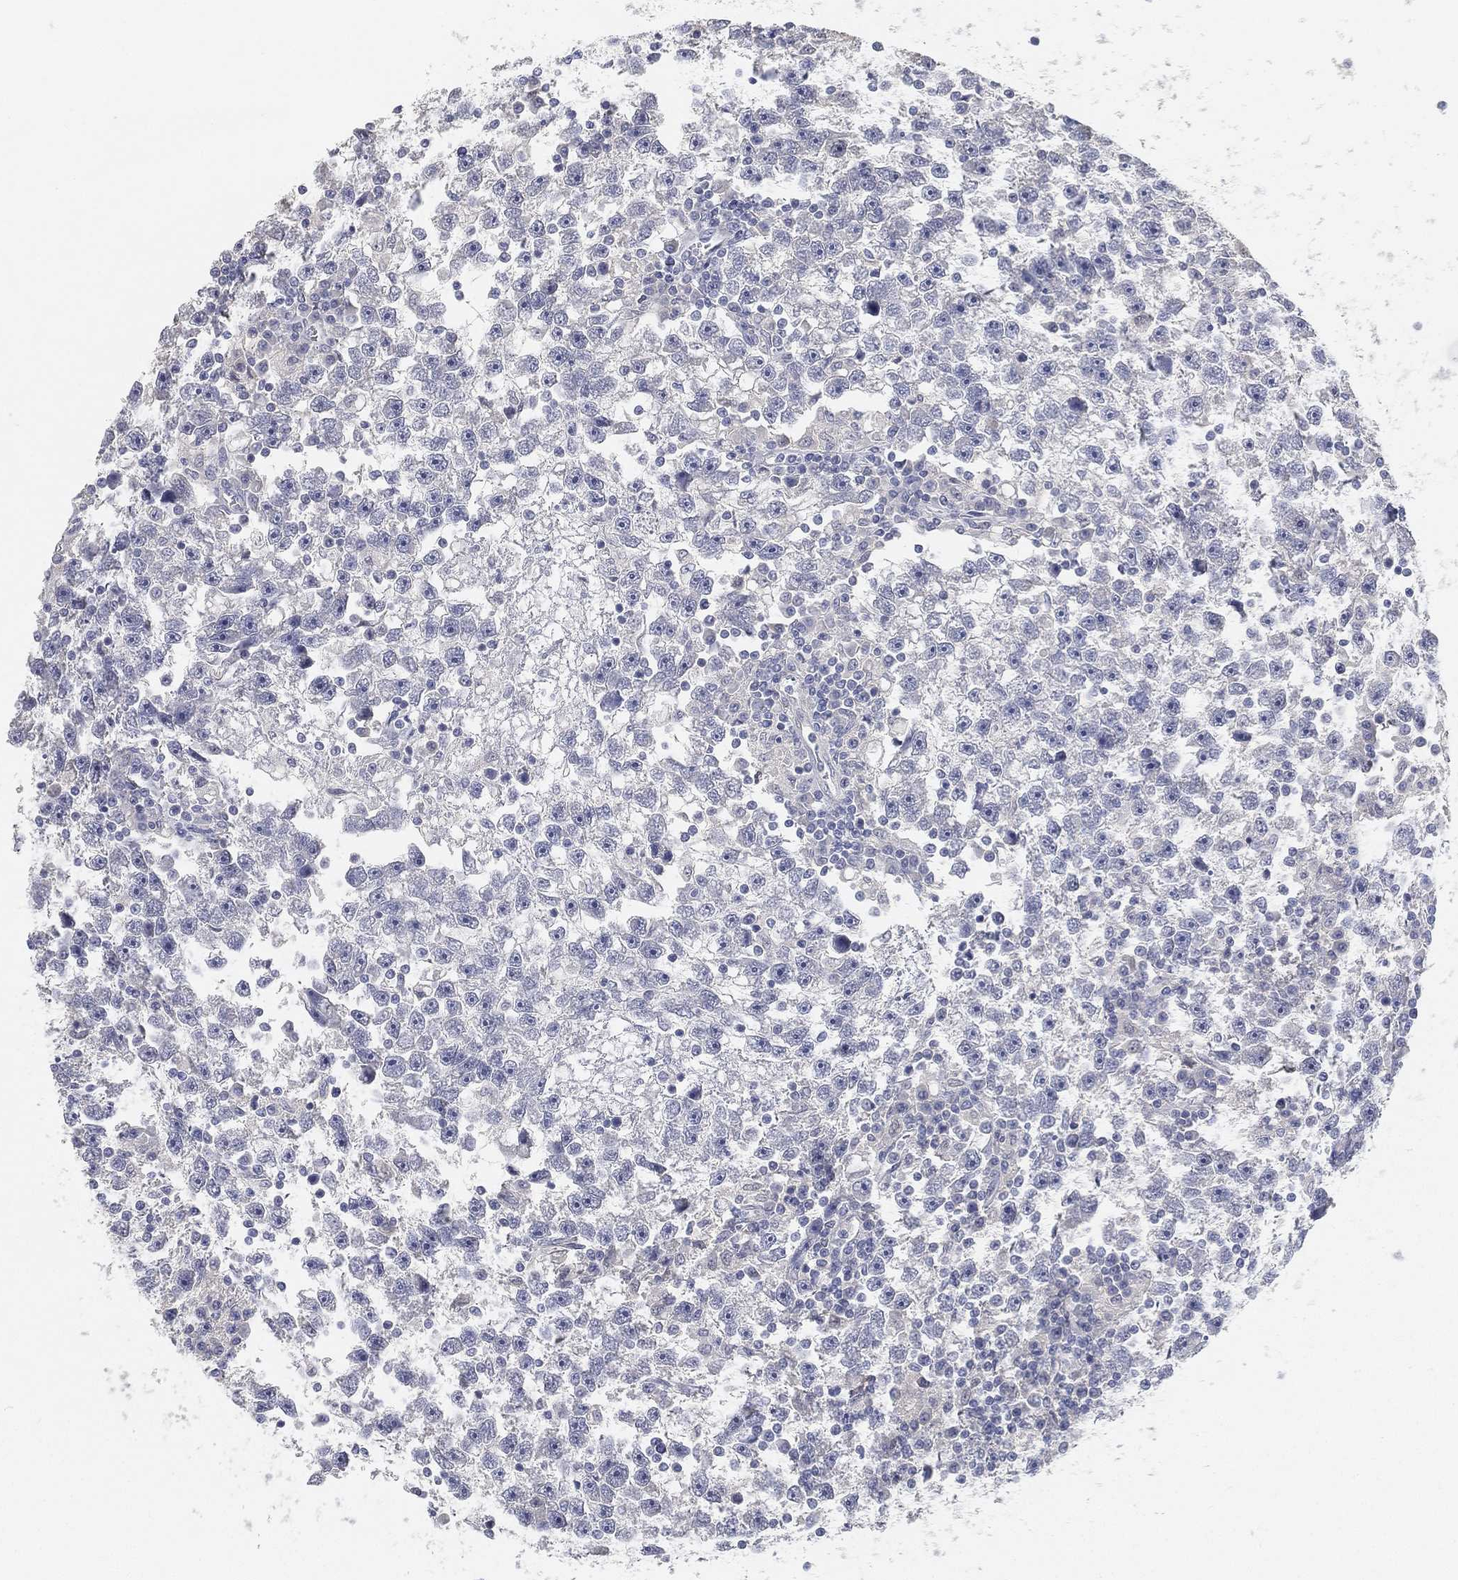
{"staining": {"intensity": "negative", "quantity": "none", "location": "none"}, "tissue": "testis cancer", "cell_type": "Tumor cells", "image_type": "cancer", "snomed": [{"axis": "morphology", "description": "Seminoma, NOS"}, {"axis": "topography", "description": "Testis"}], "caption": "IHC of seminoma (testis) displays no expression in tumor cells.", "gene": "GPR61", "patient": {"sex": "male", "age": 47}}